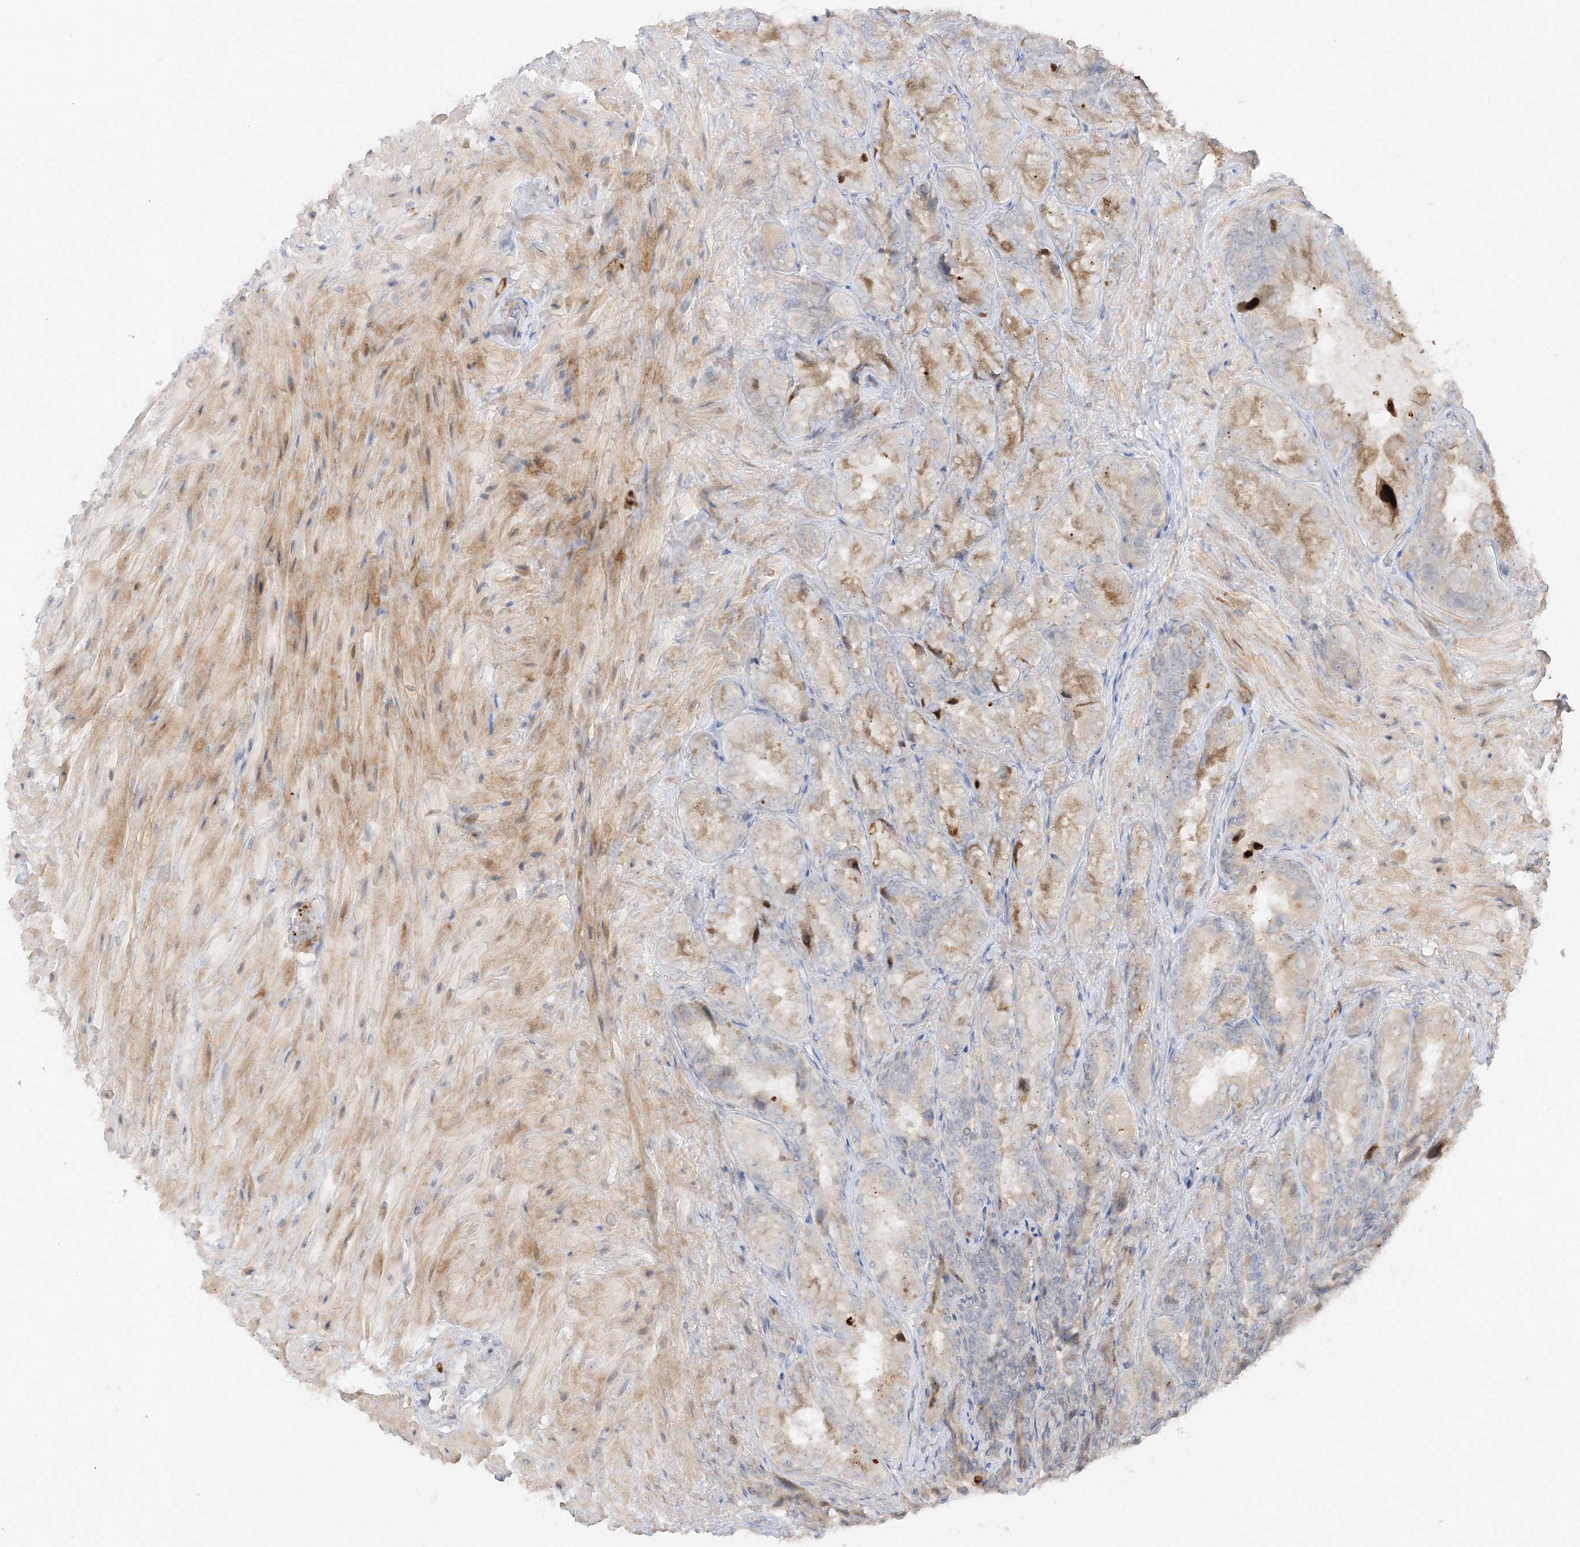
{"staining": {"intensity": "weak", "quantity": "25%-75%", "location": "cytoplasmic/membranous"}, "tissue": "seminal vesicle", "cell_type": "Glandular cells", "image_type": "normal", "snomed": [{"axis": "morphology", "description": "Normal tissue, NOS"}, {"axis": "topography", "description": "Seminal veicle"}, {"axis": "topography", "description": "Peripheral nerve tissue"}], "caption": "Protein analysis of benign seminal vesicle reveals weak cytoplasmic/membranous expression in approximately 25%-75% of glandular cells. (IHC, brightfield microscopy, high magnification).", "gene": "ETAA1", "patient": {"sex": "male", "age": 63}}